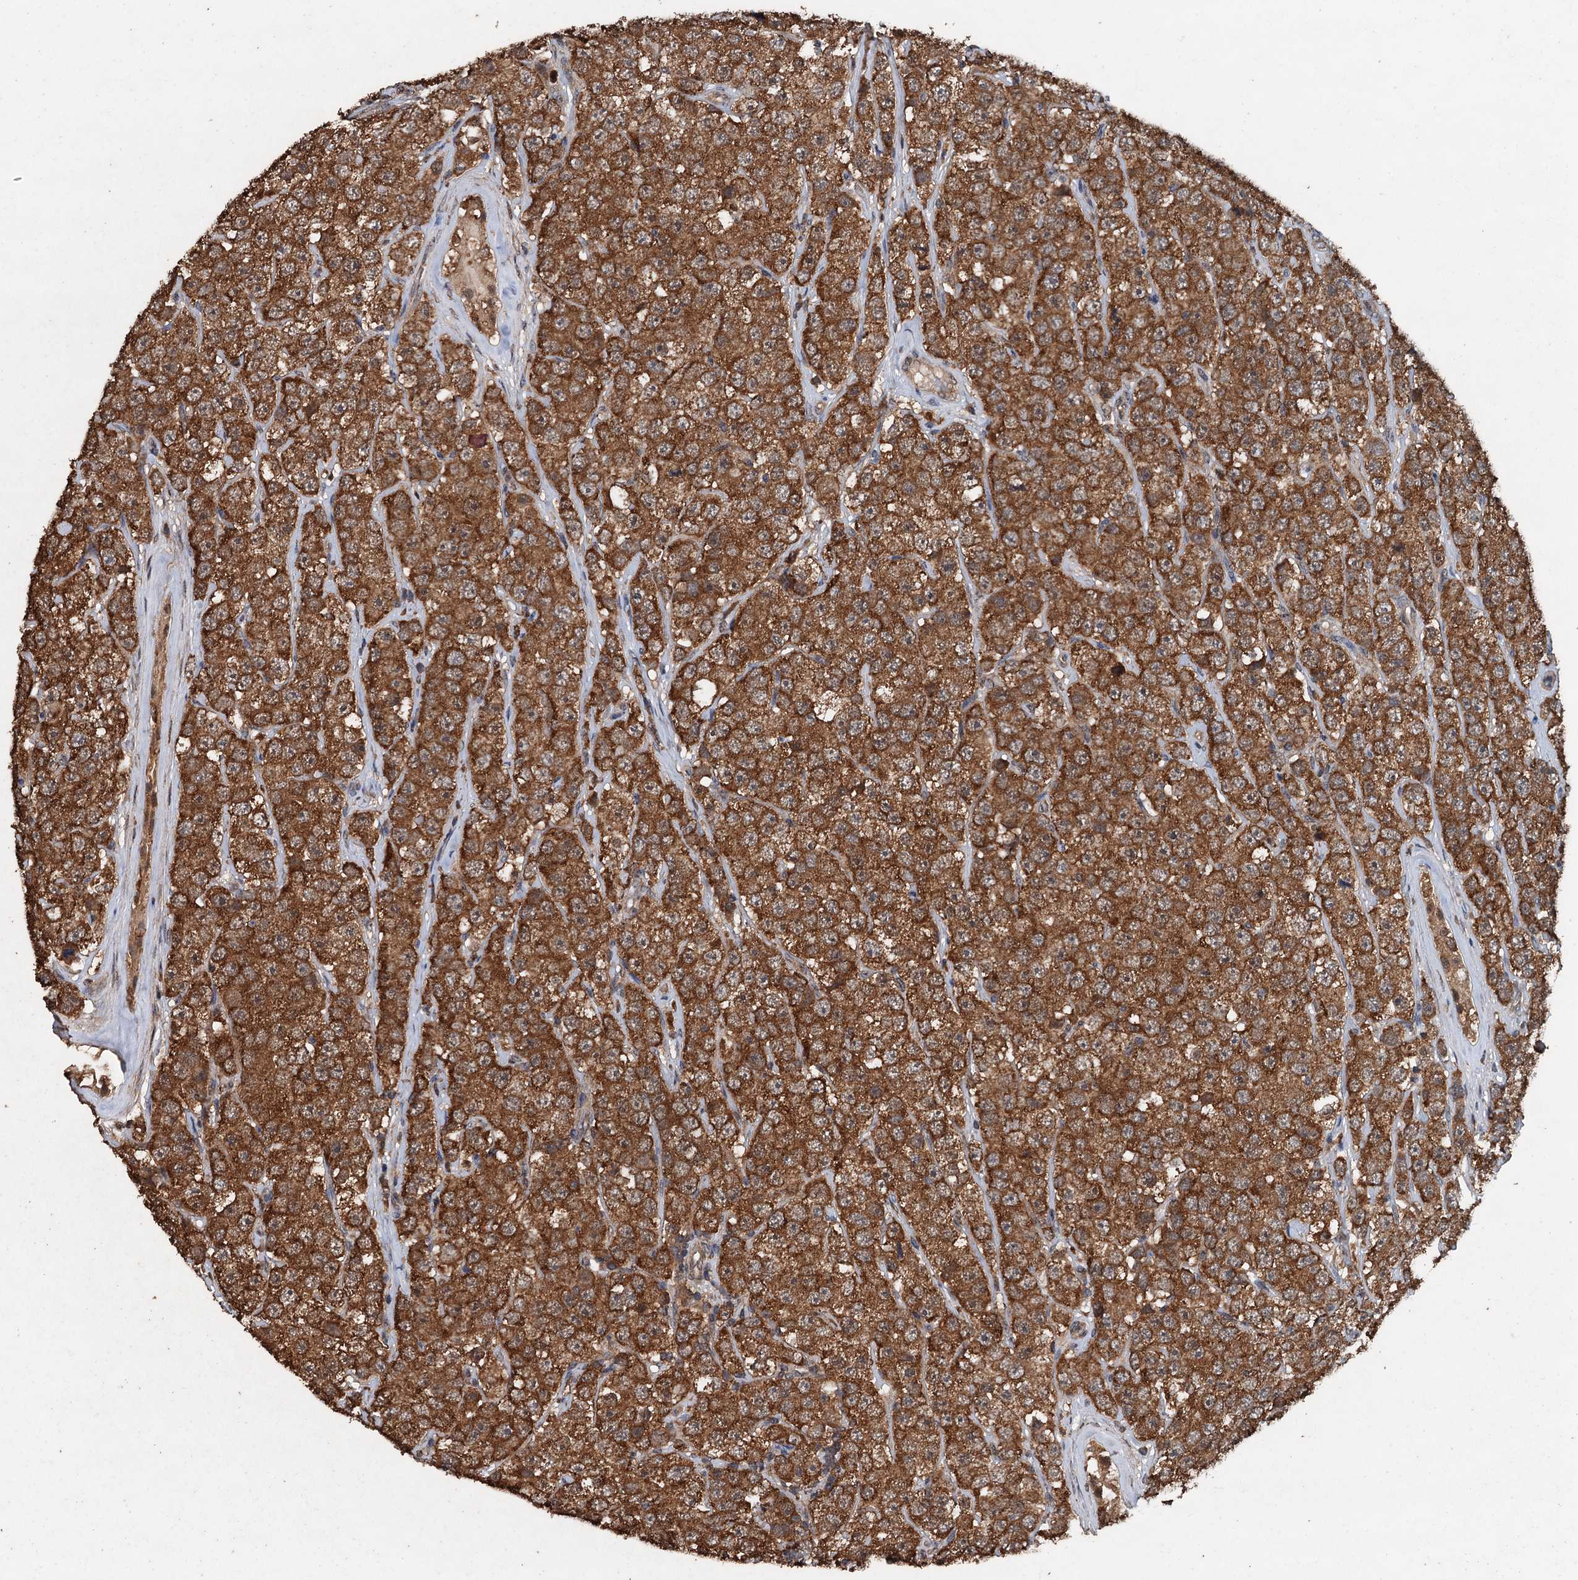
{"staining": {"intensity": "strong", "quantity": ">75%", "location": "cytoplasmic/membranous"}, "tissue": "testis cancer", "cell_type": "Tumor cells", "image_type": "cancer", "snomed": [{"axis": "morphology", "description": "Seminoma, NOS"}, {"axis": "topography", "description": "Testis"}], "caption": "Testis cancer (seminoma) stained for a protein (brown) shows strong cytoplasmic/membranous positive staining in about >75% of tumor cells.", "gene": "PSMD9", "patient": {"sex": "male", "age": 28}}